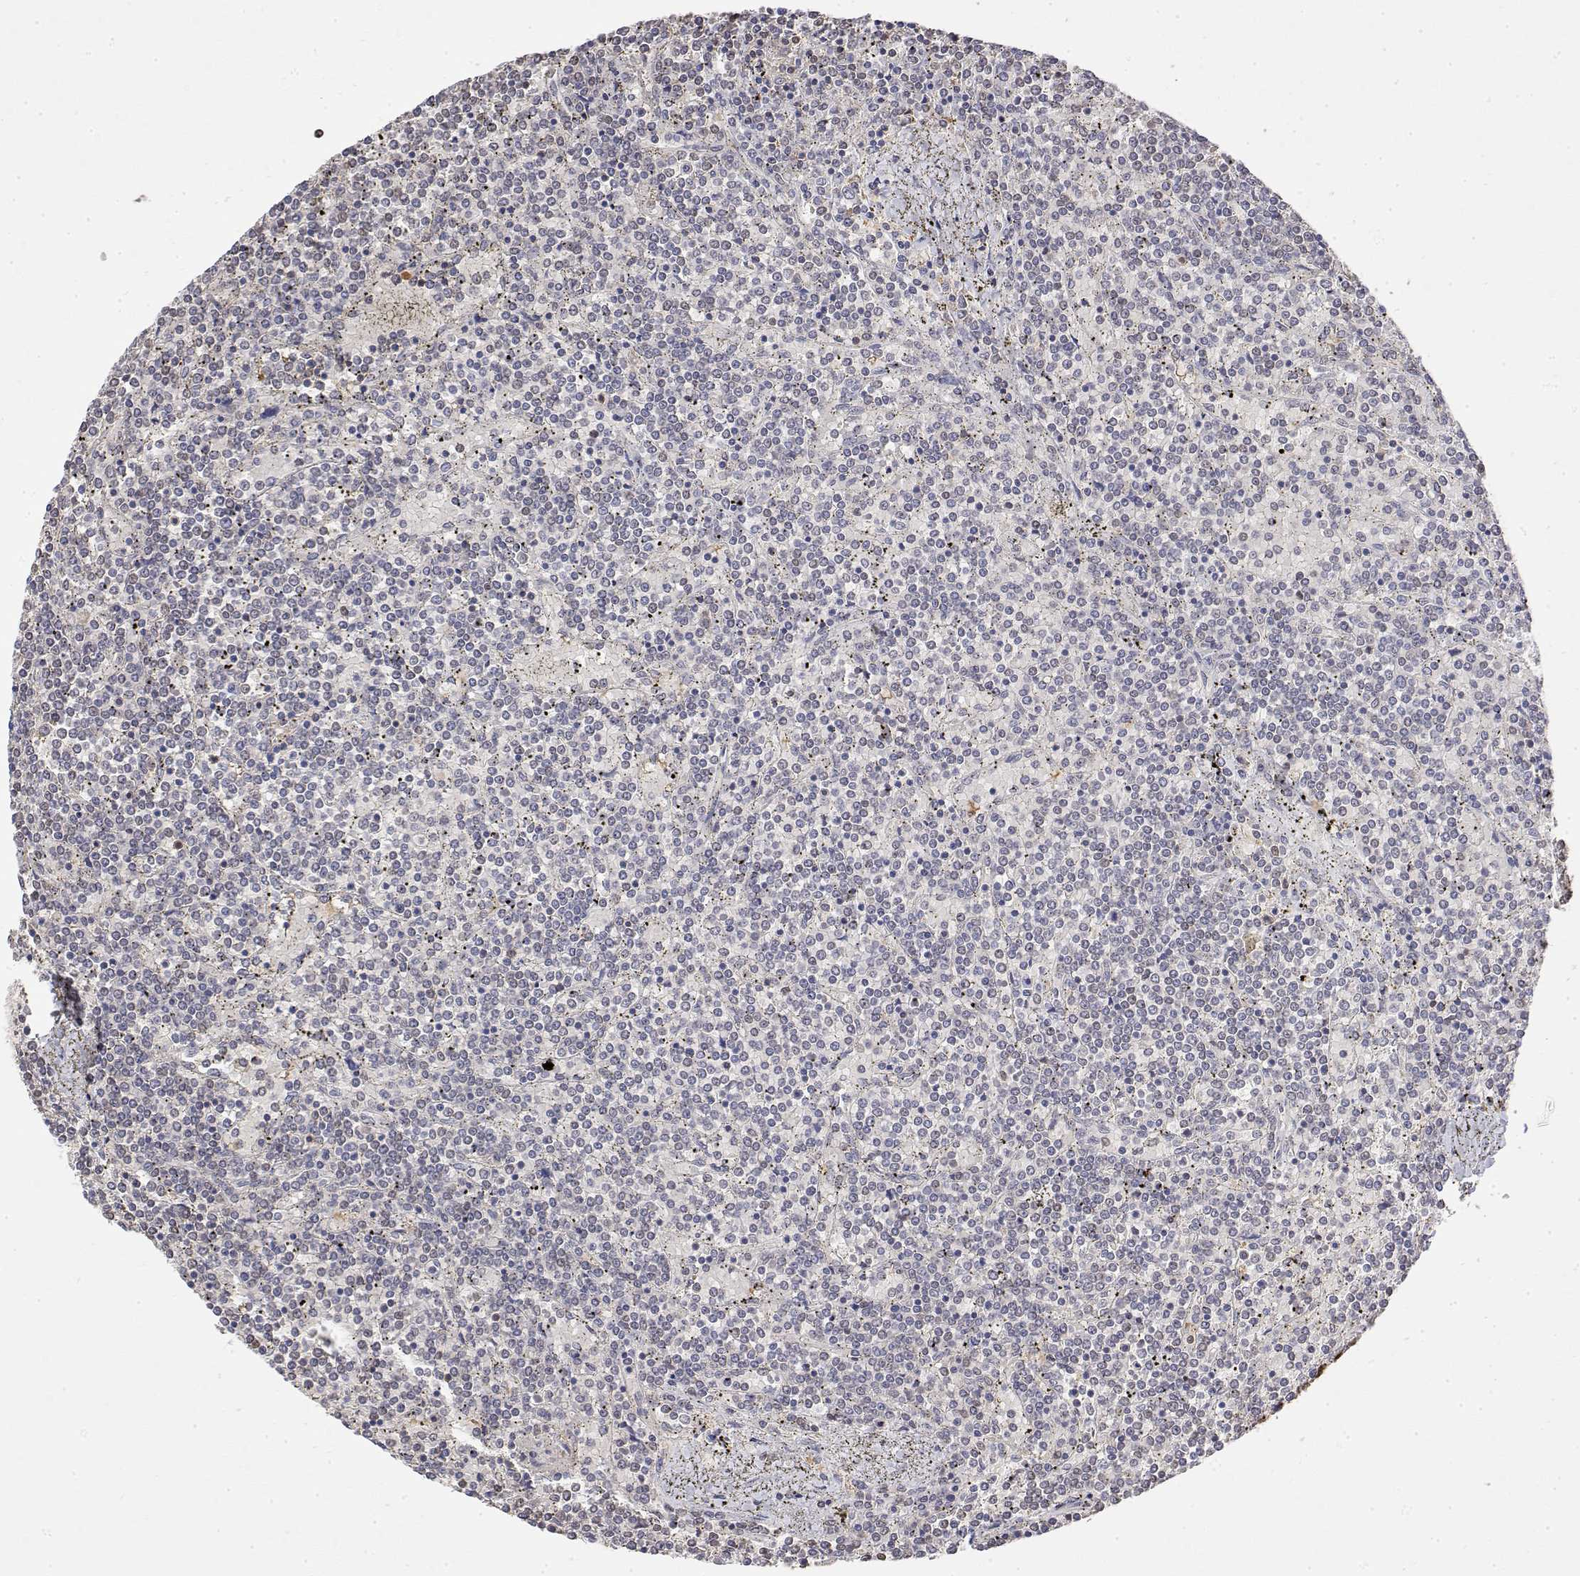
{"staining": {"intensity": "negative", "quantity": "none", "location": "none"}, "tissue": "lymphoma", "cell_type": "Tumor cells", "image_type": "cancer", "snomed": [{"axis": "morphology", "description": "Malignant lymphoma, non-Hodgkin's type, Low grade"}, {"axis": "topography", "description": "Spleen"}], "caption": "High magnification brightfield microscopy of lymphoma stained with DAB (3,3'-diaminobenzidine) (brown) and counterstained with hematoxylin (blue): tumor cells show no significant expression. The staining was performed using DAB (3,3'-diaminobenzidine) to visualize the protein expression in brown, while the nuclei were stained in blue with hematoxylin (Magnification: 20x).", "gene": "TPI1", "patient": {"sex": "female", "age": 19}}